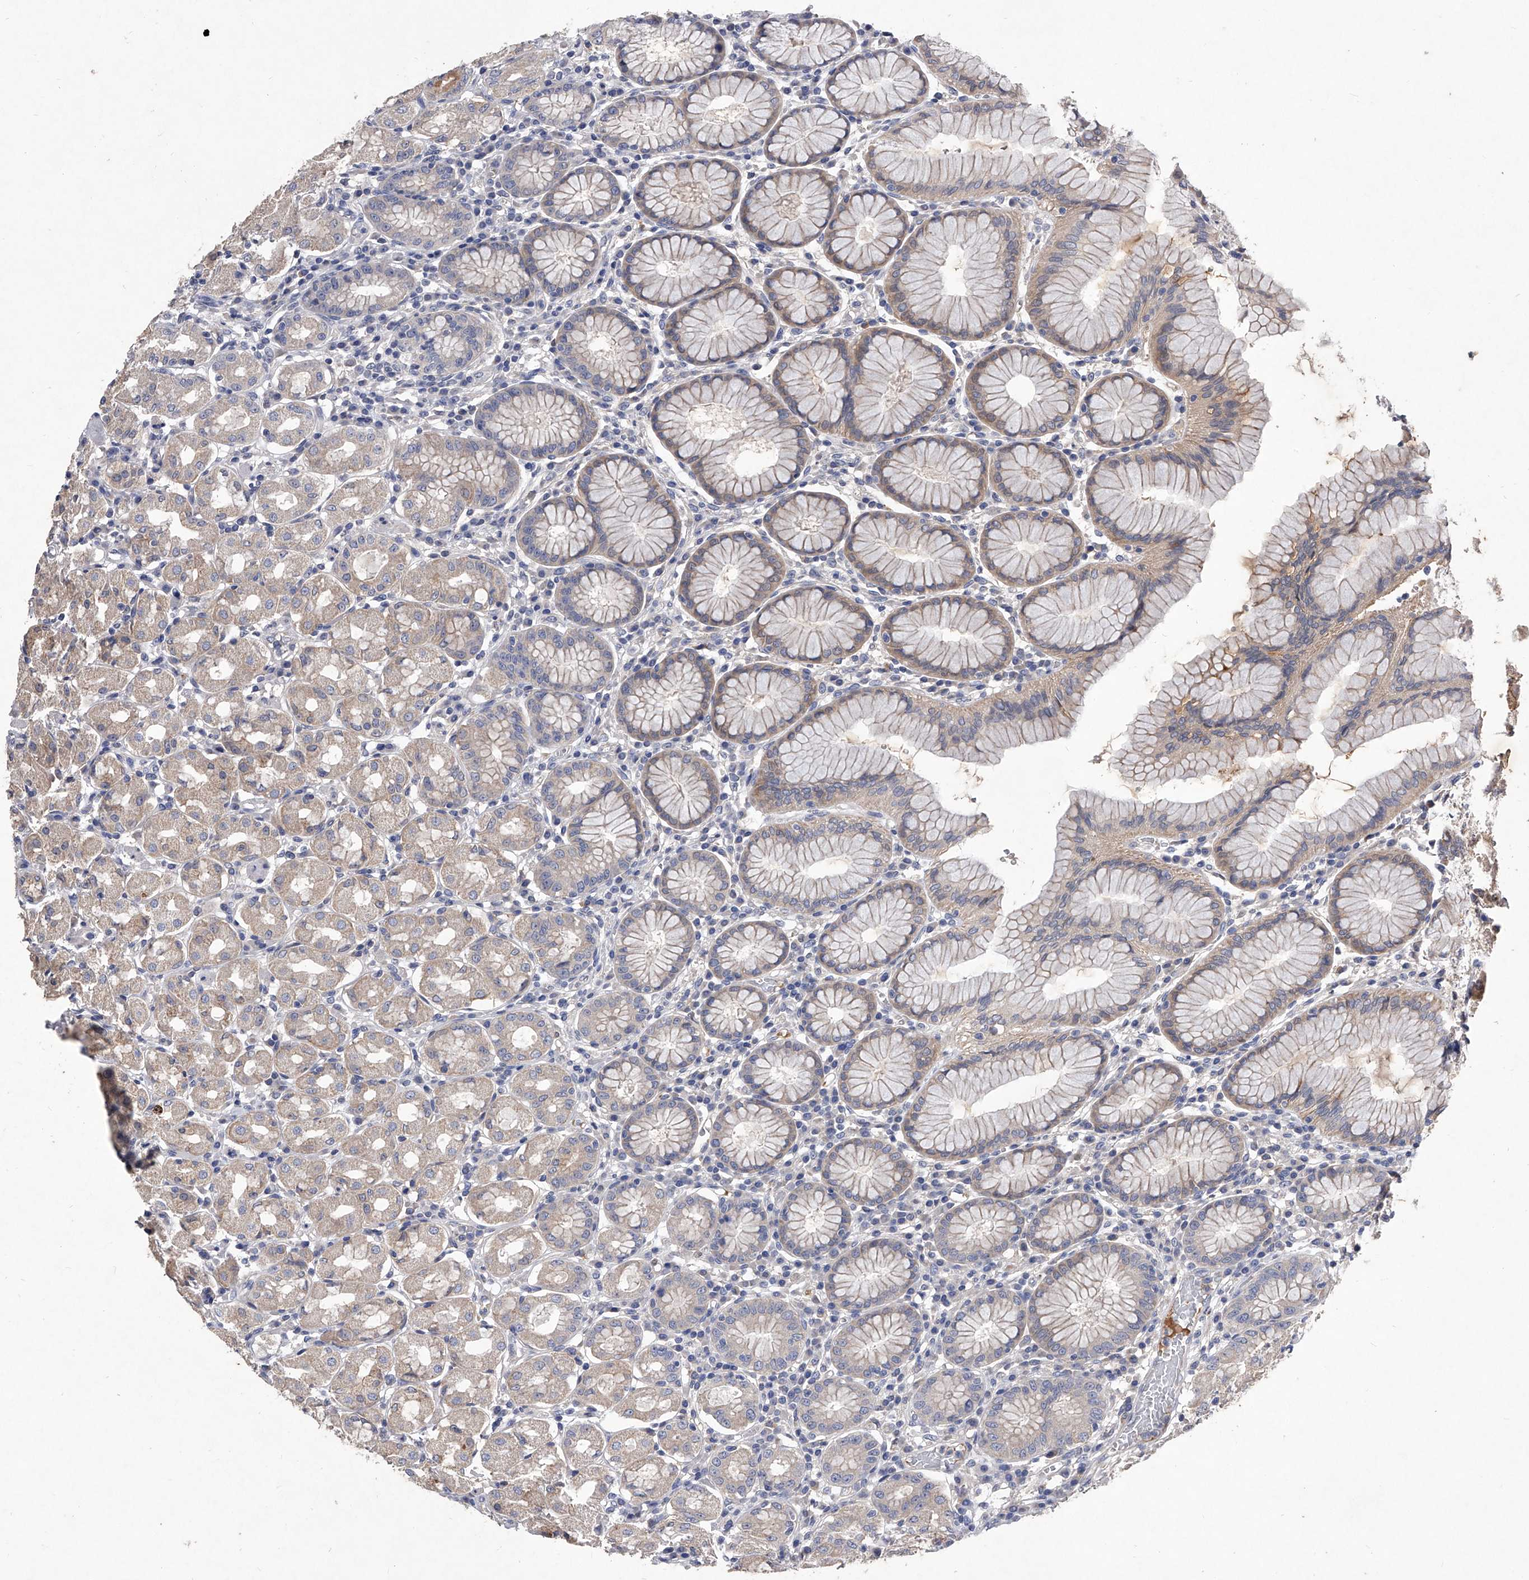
{"staining": {"intensity": "moderate", "quantity": "25%-75%", "location": "cytoplasmic/membranous"}, "tissue": "stomach", "cell_type": "Glandular cells", "image_type": "normal", "snomed": [{"axis": "morphology", "description": "Normal tissue, NOS"}, {"axis": "topography", "description": "Stomach"}, {"axis": "topography", "description": "Stomach, lower"}], "caption": "This histopathology image displays immunohistochemistry staining of benign stomach, with medium moderate cytoplasmic/membranous positivity in about 25%-75% of glandular cells.", "gene": "C5", "patient": {"sex": "female", "age": 56}}